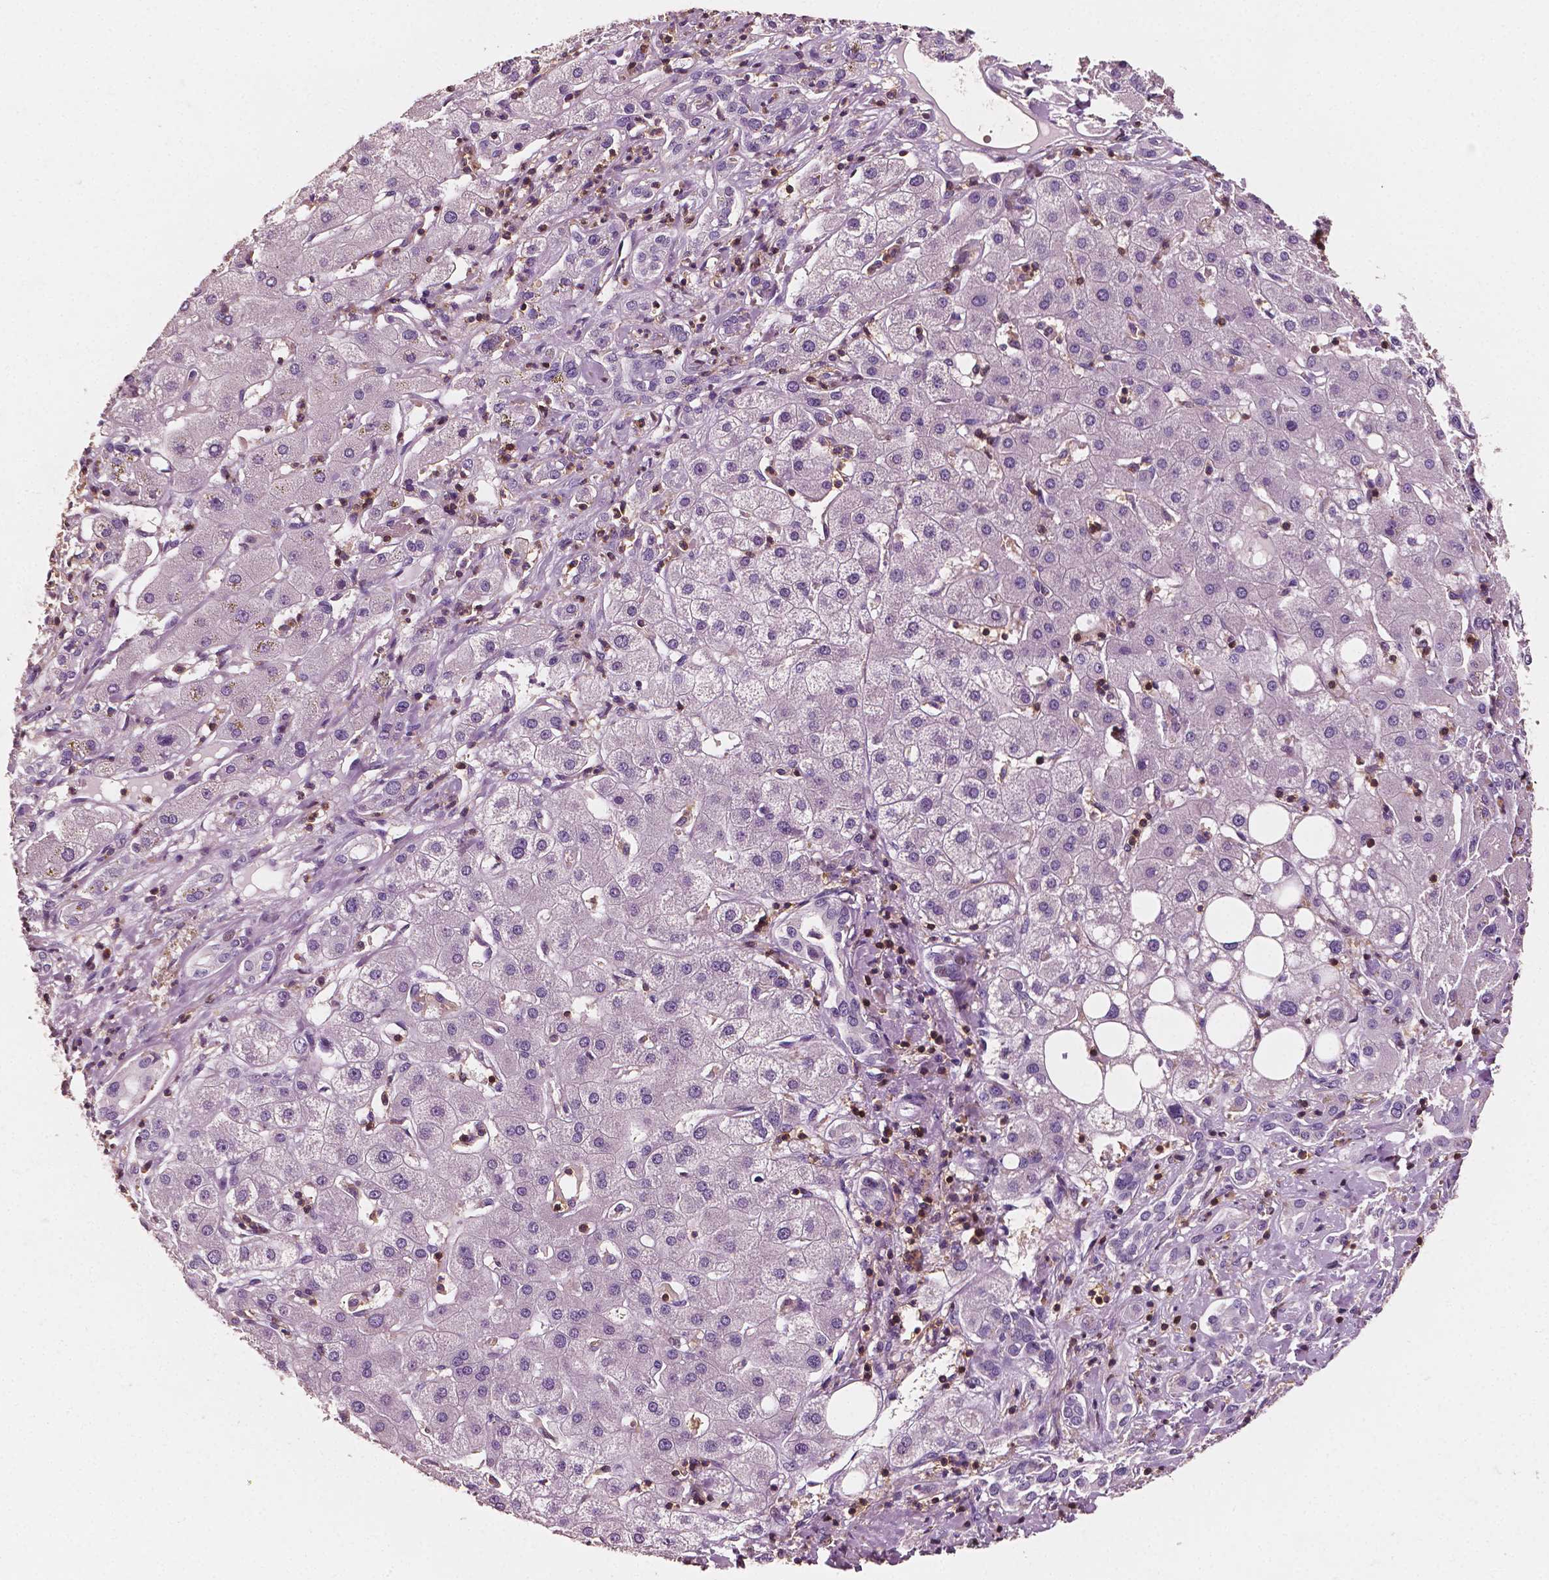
{"staining": {"intensity": "negative", "quantity": "none", "location": "none"}, "tissue": "liver cancer", "cell_type": "Tumor cells", "image_type": "cancer", "snomed": [{"axis": "morphology", "description": "Carcinoma, Hepatocellular, NOS"}, {"axis": "topography", "description": "Liver"}], "caption": "IHC histopathology image of neoplastic tissue: human liver cancer stained with DAB demonstrates no significant protein staining in tumor cells. Brightfield microscopy of immunohistochemistry (IHC) stained with DAB (3,3'-diaminobenzidine) (brown) and hematoxylin (blue), captured at high magnification.", "gene": "PTPRC", "patient": {"sex": "male", "age": 65}}